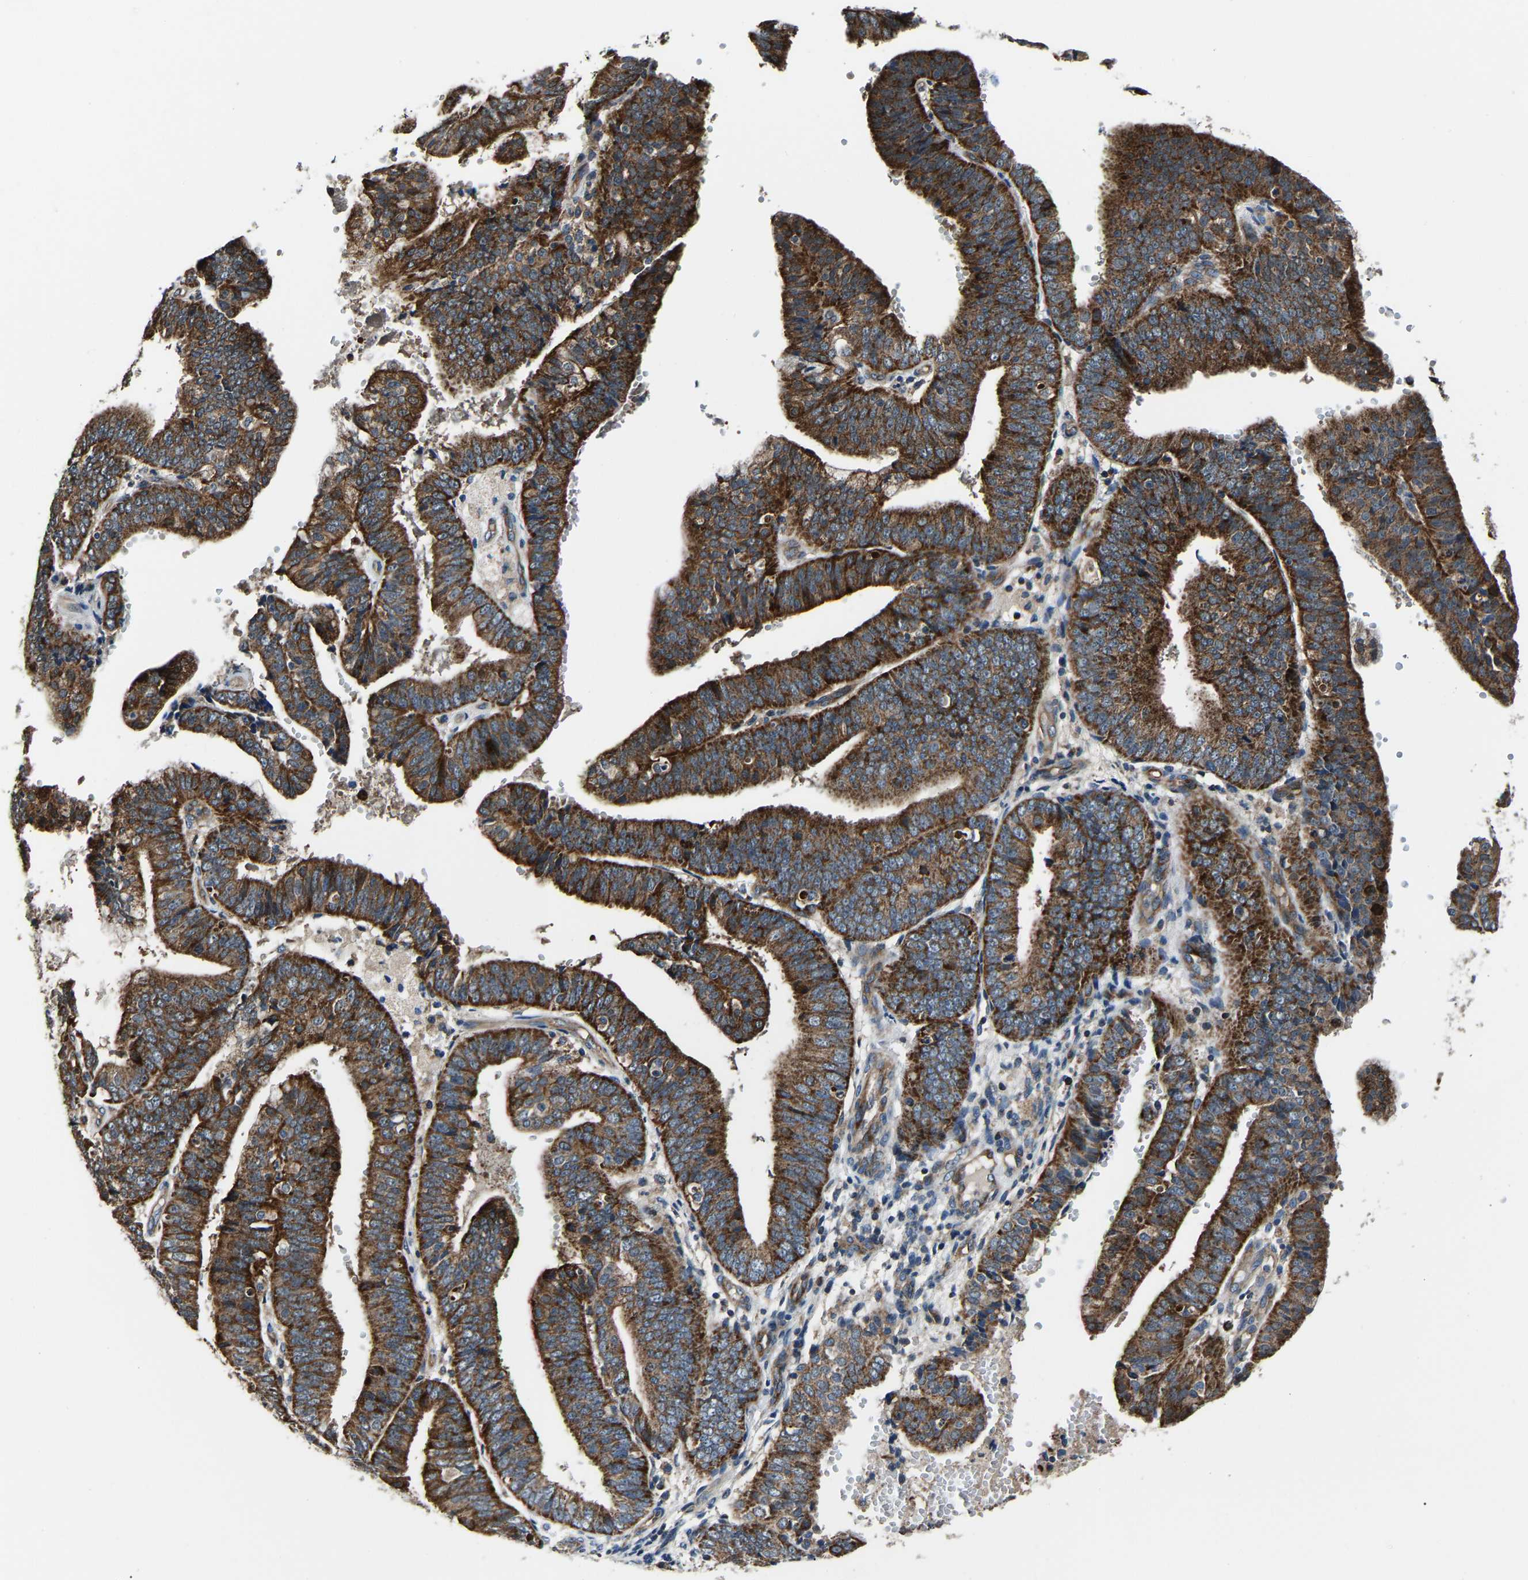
{"staining": {"intensity": "strong", "quantity": ">75%", "location": "cytoplasmic/membranous"}, "tissue": "endometrial cancer", "cell_type": "Tumor cells", "image_type": "cancer", "snomed": [{"axis": "morphology", "description": "Adenocarcinoma, NOS"}, {"axis": "topography", "description": "Endometrium"}], "caption": "Strong cytoplasmic/membranous expression for a protein is identified in about >75% of tumor cells of adenocarcinoma (endometrial) using immunohistochemistry.", "gene": "GGCT", "patient": {"sex": "female", "age": 63}}